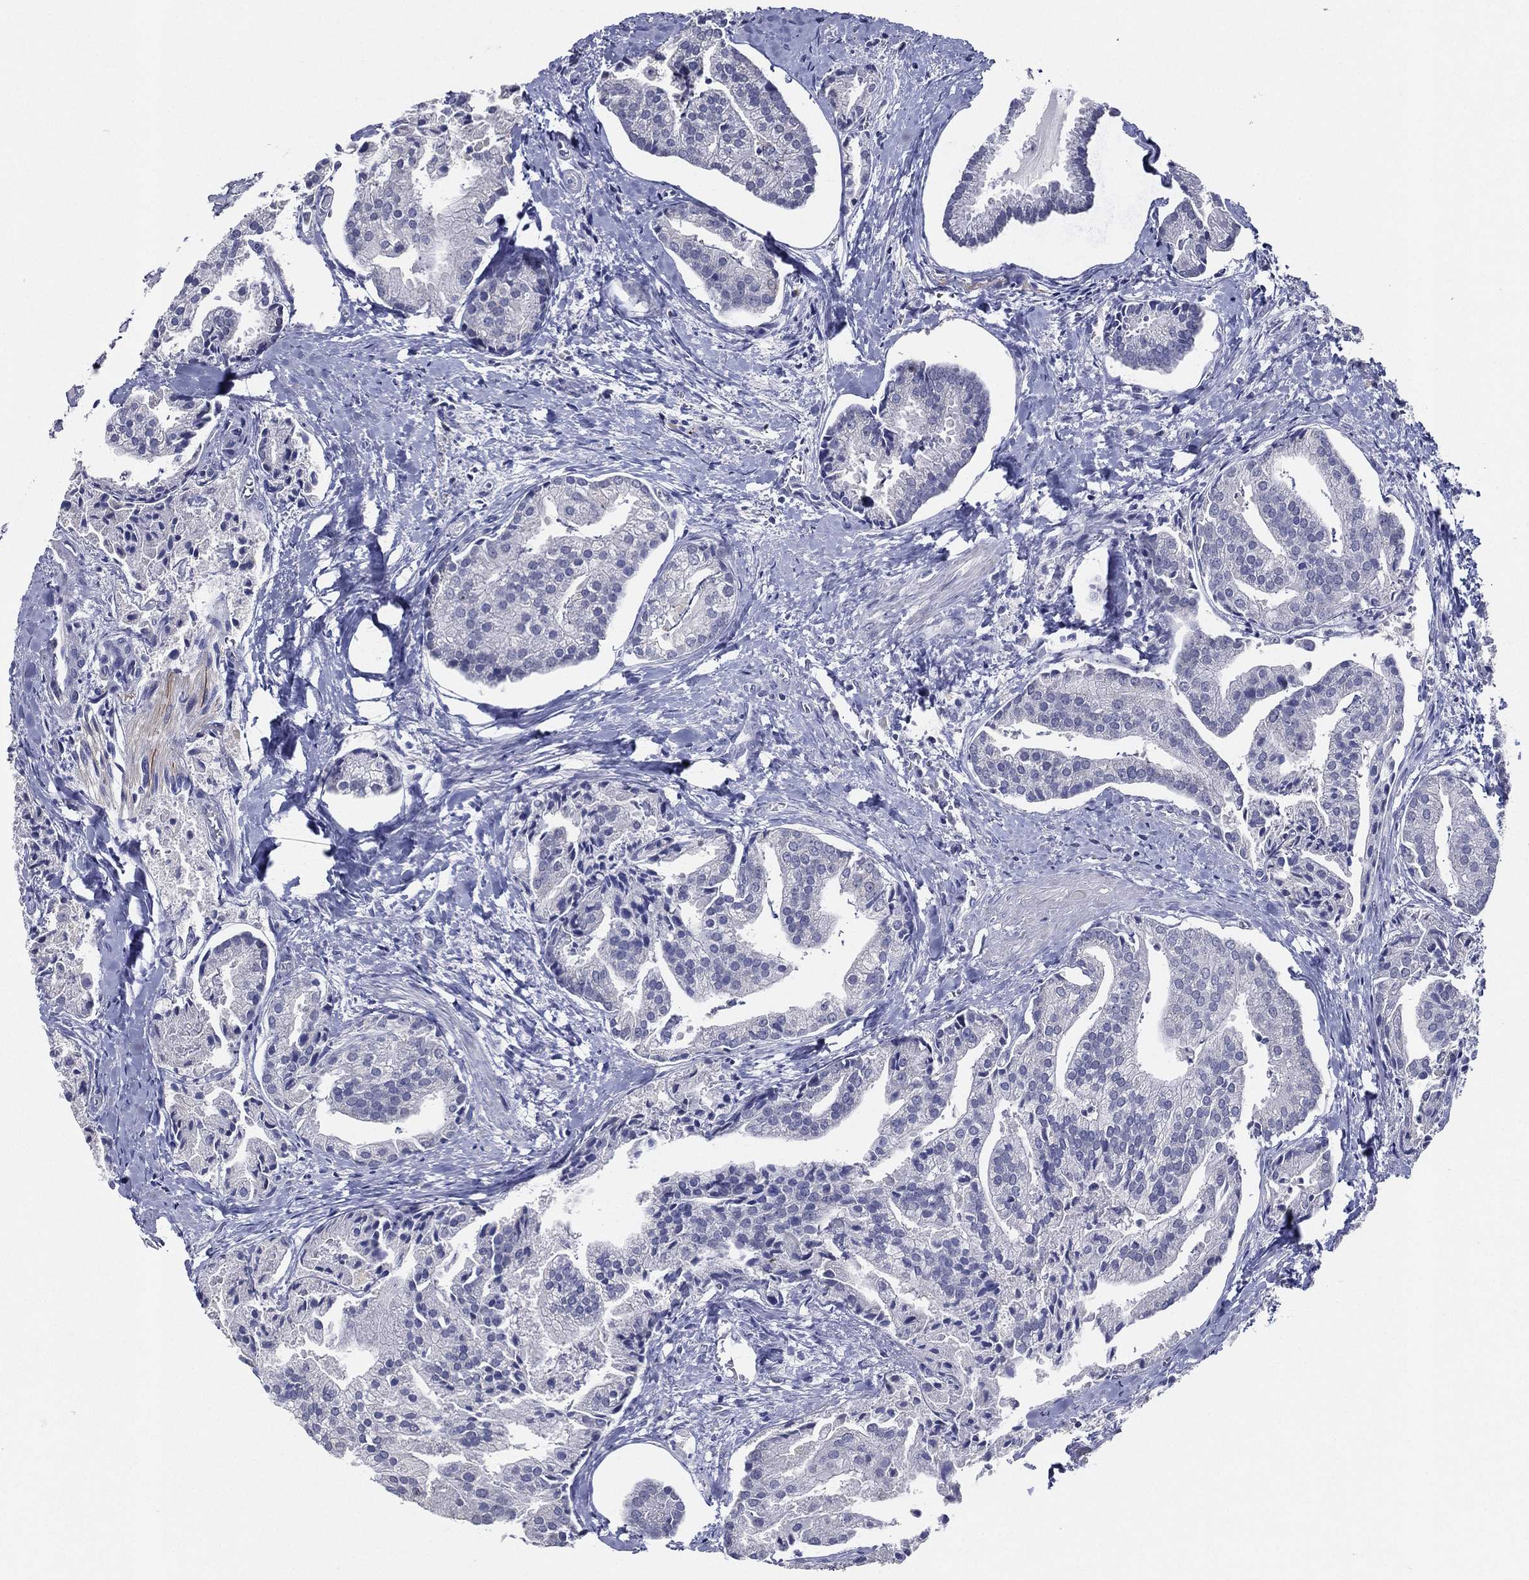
{"staining": {"intensity": "negative", "quantity": "none", "location": "none"}, "tissue": "prostate cancer", "cell_type": "Tumor cells", "image_type": "cancer", "snomed": [{"axis": "morphology", "description": "Adenocarcinoma, NOS"}, {"axis": "topography", "description": "Prostate and seminal vesicle, NOS"}, {"axis": "topography", "description": "Prostate"}], "caption": "An image of prostate adenocarcinoma stained for a protein shows no brown staining in tumor cells. Brightfield microscopy of immunohistochemistry stained with DAB (3,3'-diaminobenzidine) (brown) and hematoxylin (blue), captured at high magnification.", "gene": "SLC13A4", "patient": {"sex": "male", "age": 44}}